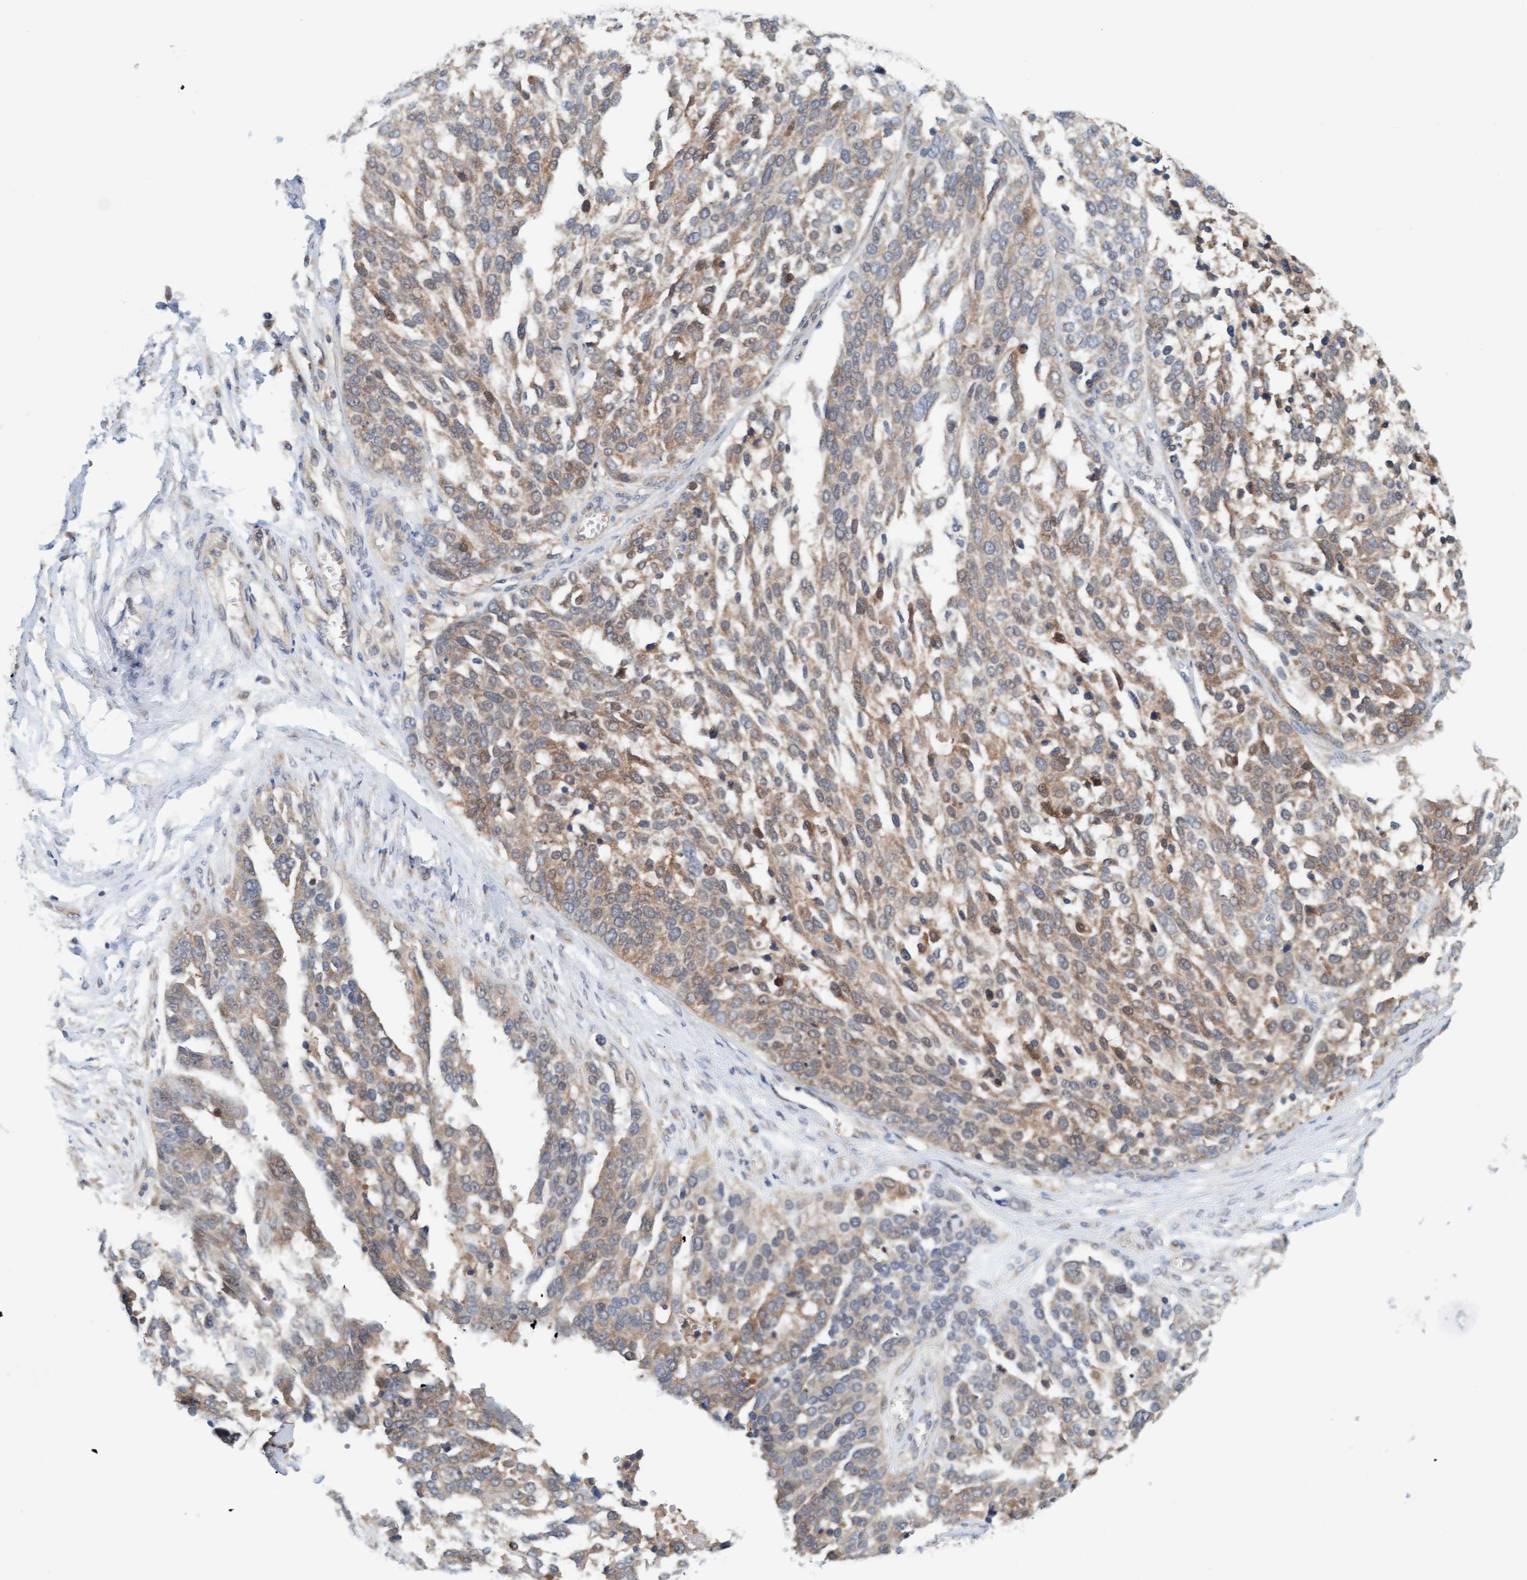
{"staining": {"intensity": "moderate", "quantity": "25%-75%", "location": "cytoplasmic/membranous"}, "tissue": "ovarian cancer", "cell_type": "Tumor cells", "image_type": "cancer", "snomed": [{"axis": "morphology", "description": "Cystadenocarcinoma, serous, NOS"}, {"axis": "topography", "description": "Ovary"}], "caption": "There is medium levels of moderate cytoplasmic/membranous expression in tumor cells of serous cystadenocarcinoma (ovarian), as demonstrated by immunohistochemical staining (brown color).", "gene": "UBAP1", "patient": {"sex": "female", "age": 44}}